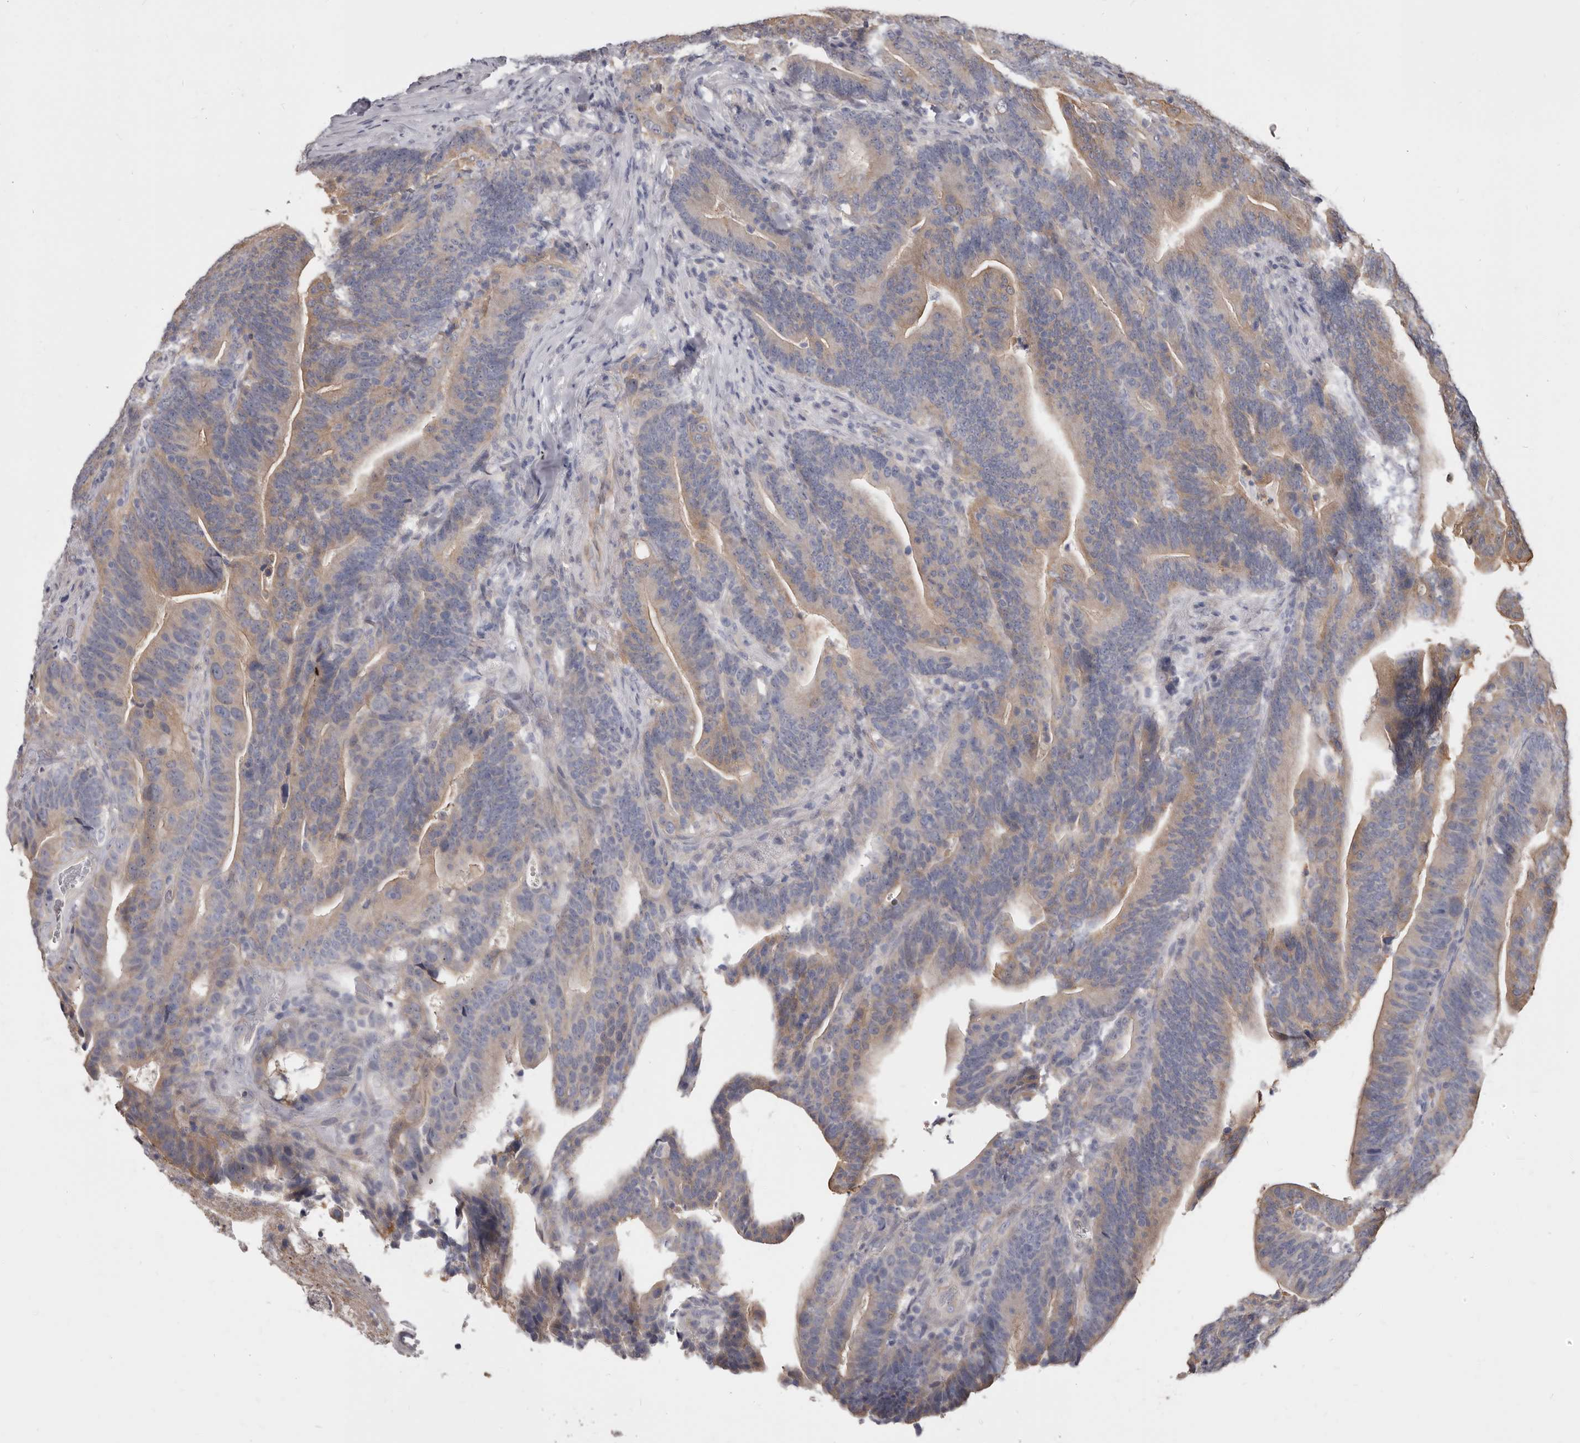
{"staining": {"intensity": "weak", "quantity": ">75%", "location": "cytoplasmic/membranous"}, "tissue": "colorectal cancer", "cell_type": "Tumor cells", "image_type": "cancer", "snomed": [{"axis": "morphology", "description": "Adenocarcinoma, NOS"}, {"axis": "topography", "description": "Colon"}], "caption": "Human colorectal cancer stained for a protein (brown) exhibits weak cytoplasmic/membranous positive positivity in about >75% of tumor cells.", "gene": "FMO2", "patient": {"sex": "female", "age": 66}}